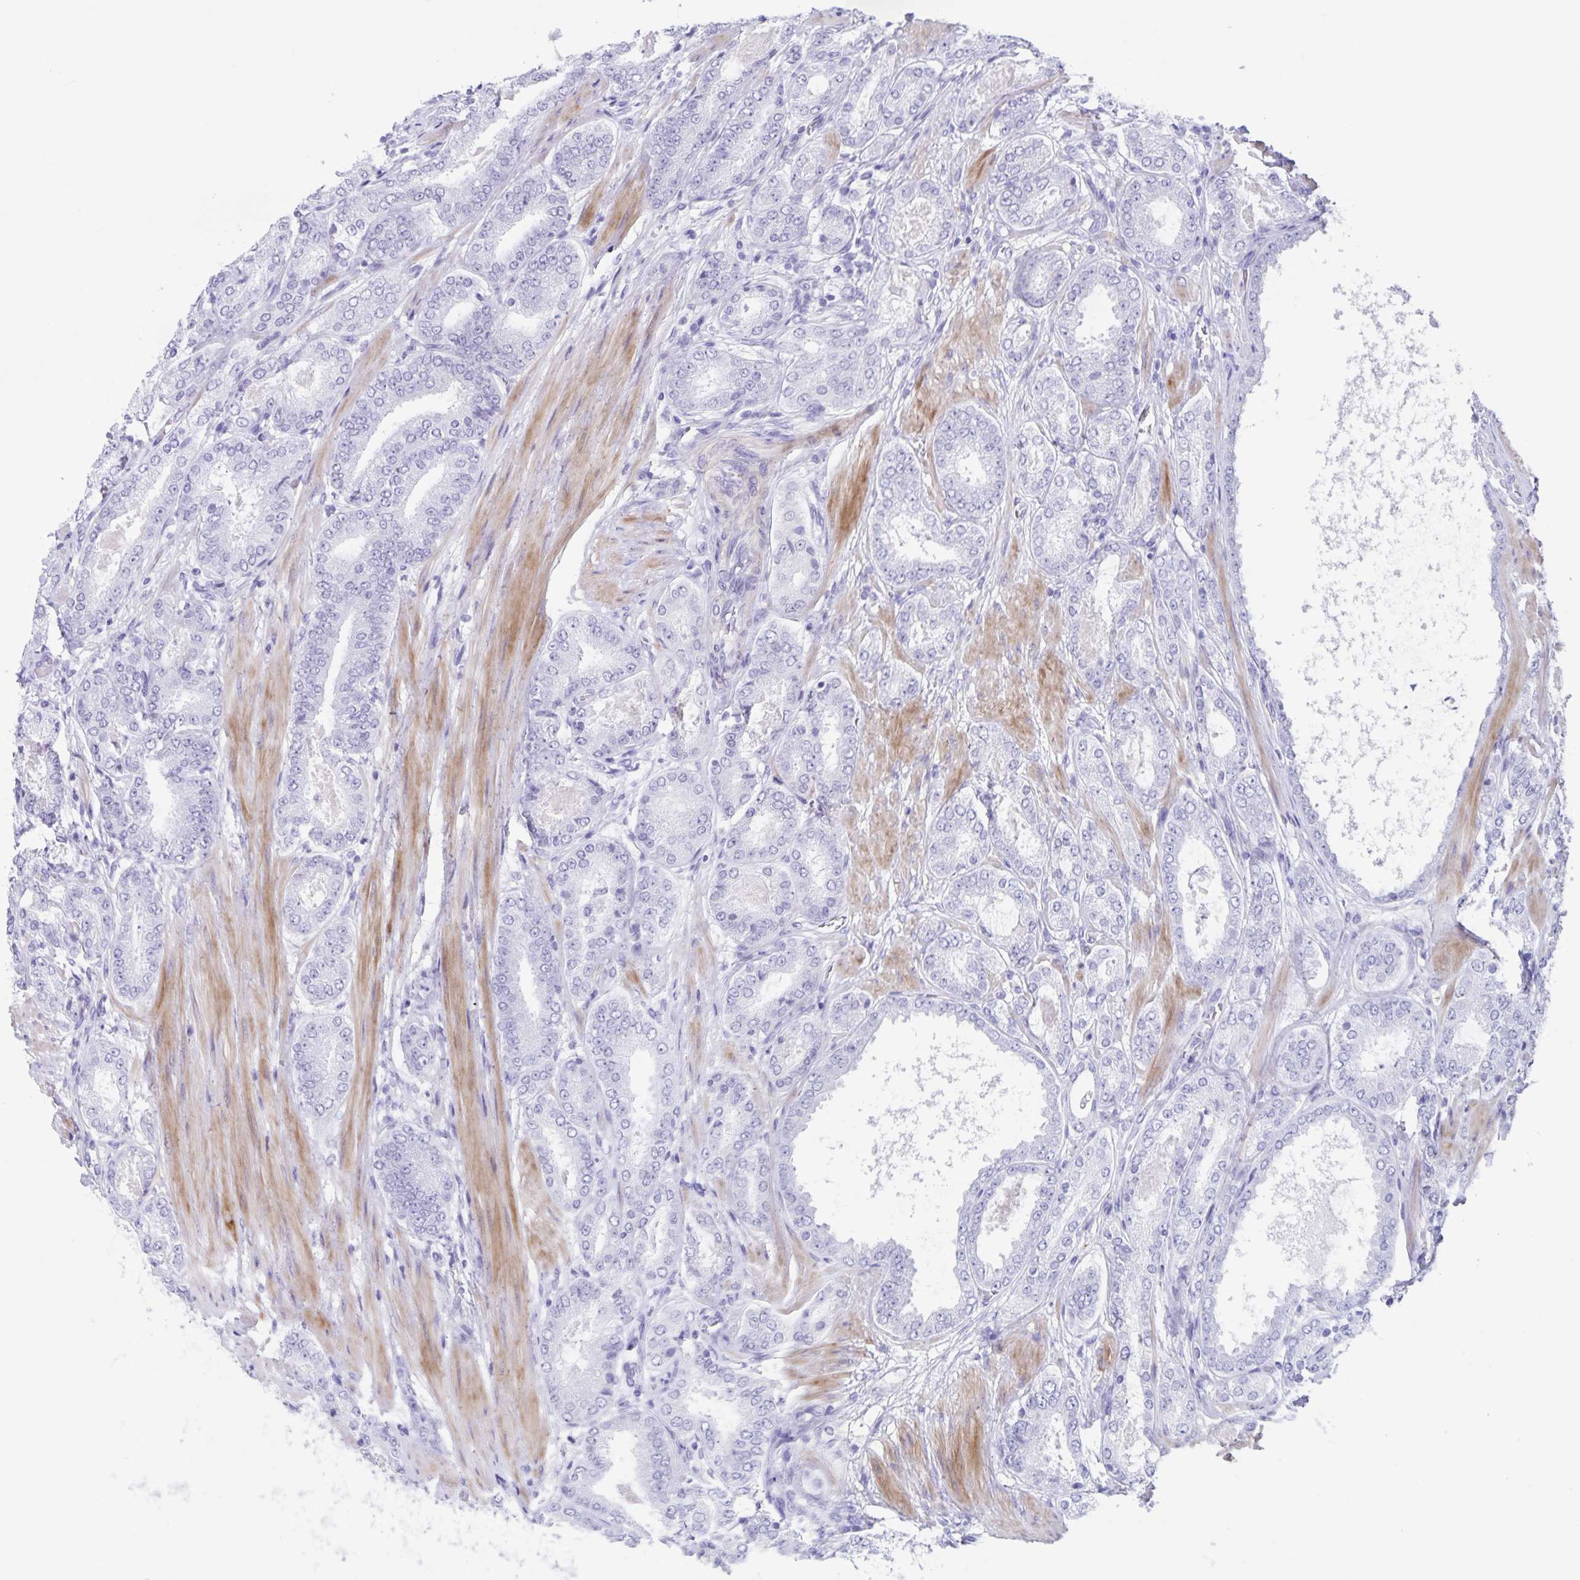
{"staining": {"intensity": "negative", "quantity": "none", "location": "none"}, "tissue": "prostate cancer", "cell_type": "Tumor cells", "image_type": "cancer", "snomed": [{"axis": "morphology", "description": "Adenocarcinoma, High grade"}, {"axis": "topography", "description": "Prostate"}], "caption": "Tumor cells show no significant staining in prostate cancer (adenocarcinoma (high-grade)). (DAB (3,3'-diaminobenzidine) IHC visualized using brightfield microscopy, high magnification).", "gene": "C11orf42", "patient": {"sex": "male", "age": 63}}